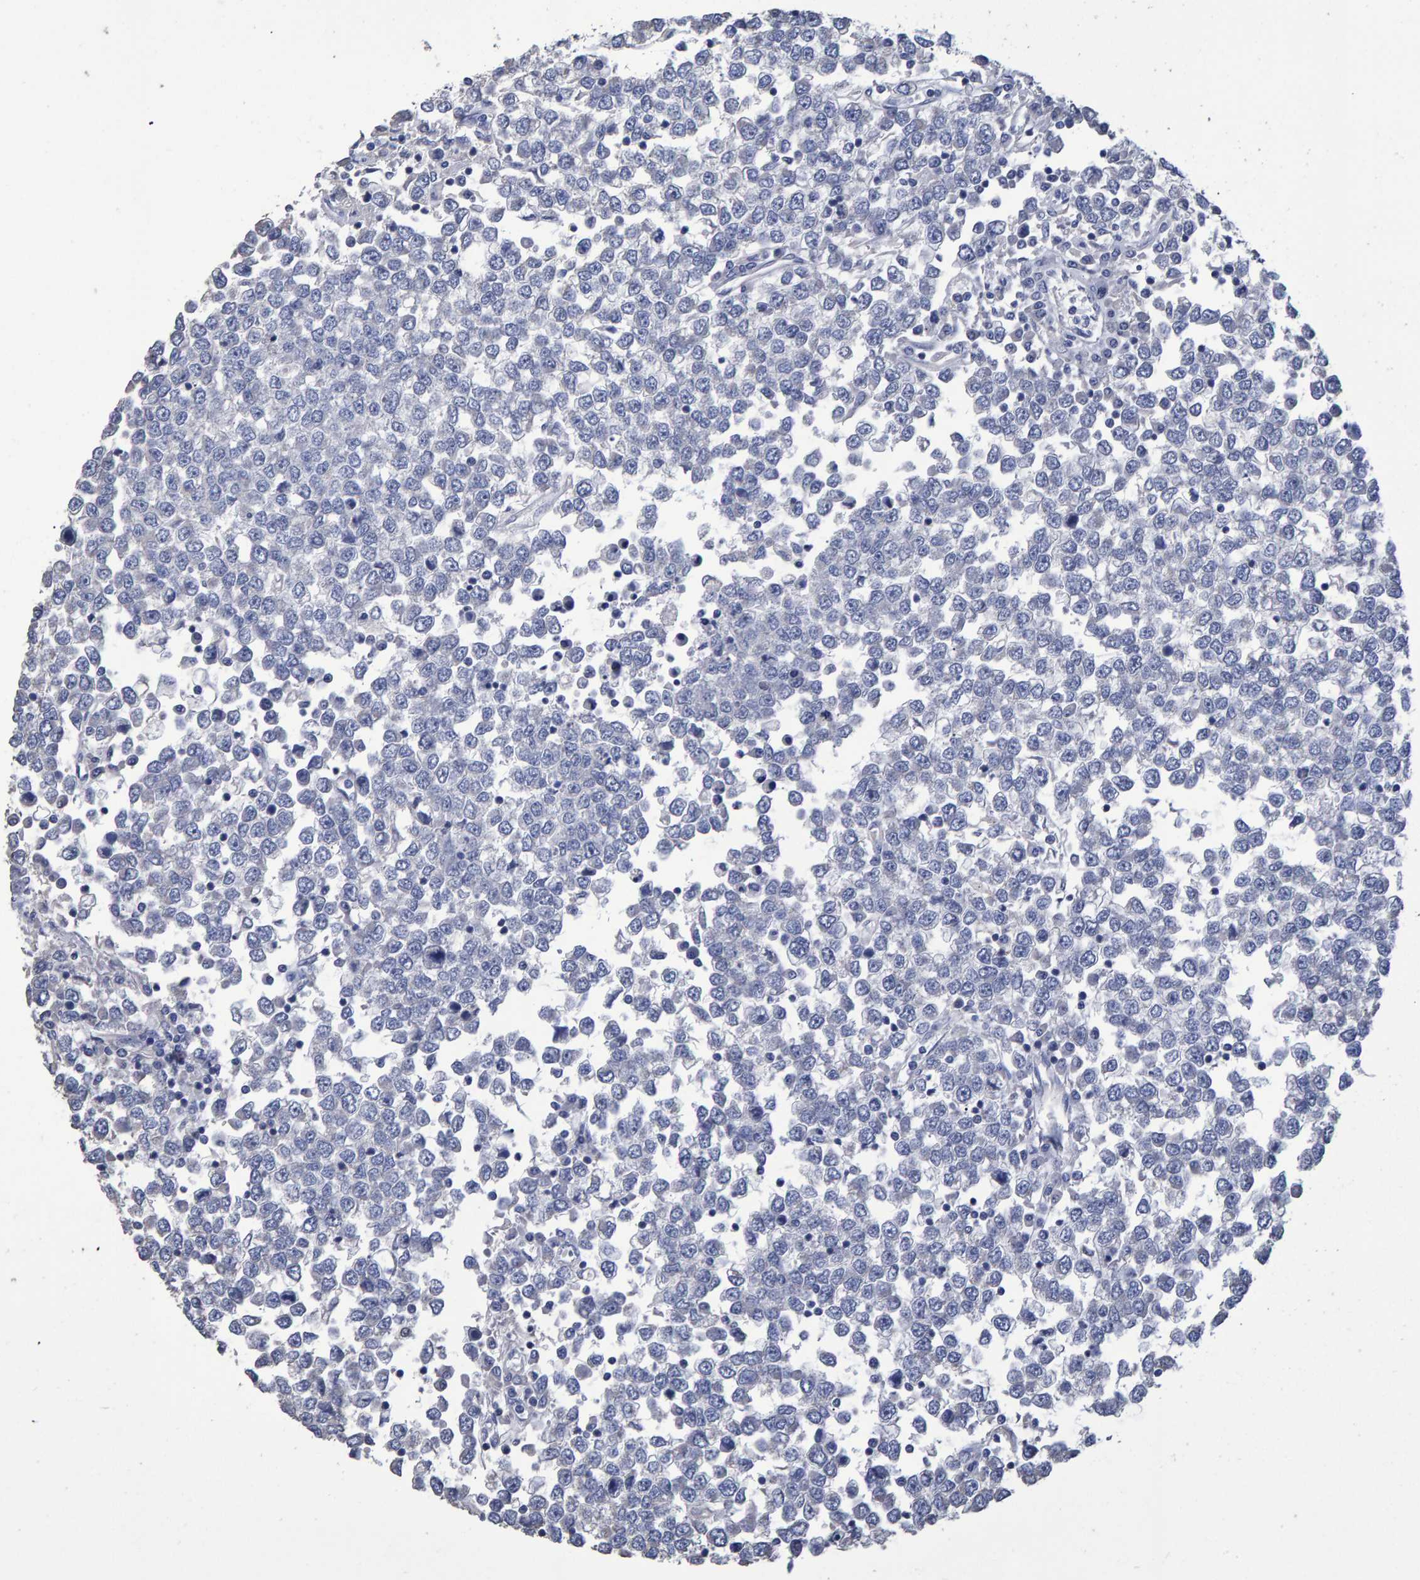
{"staining": {"intensity": "negative", "quantity": "none", "location": "none"}, "tissue": "testis cancer", "cell_type": "Tumor cells", "image_type": "cancer", "snomed": [{"axis": "morphology", "description": "Seminoma, NOS"}, {"axis": "topography", "description": "Testis"}], "caption": "Tumor cells are negative for protein expression in human testis cancer. (DAB immunohistochemistry, high magnification).", "gene": "HEMGN", "patient": {"sex": "male", "age": 65}}